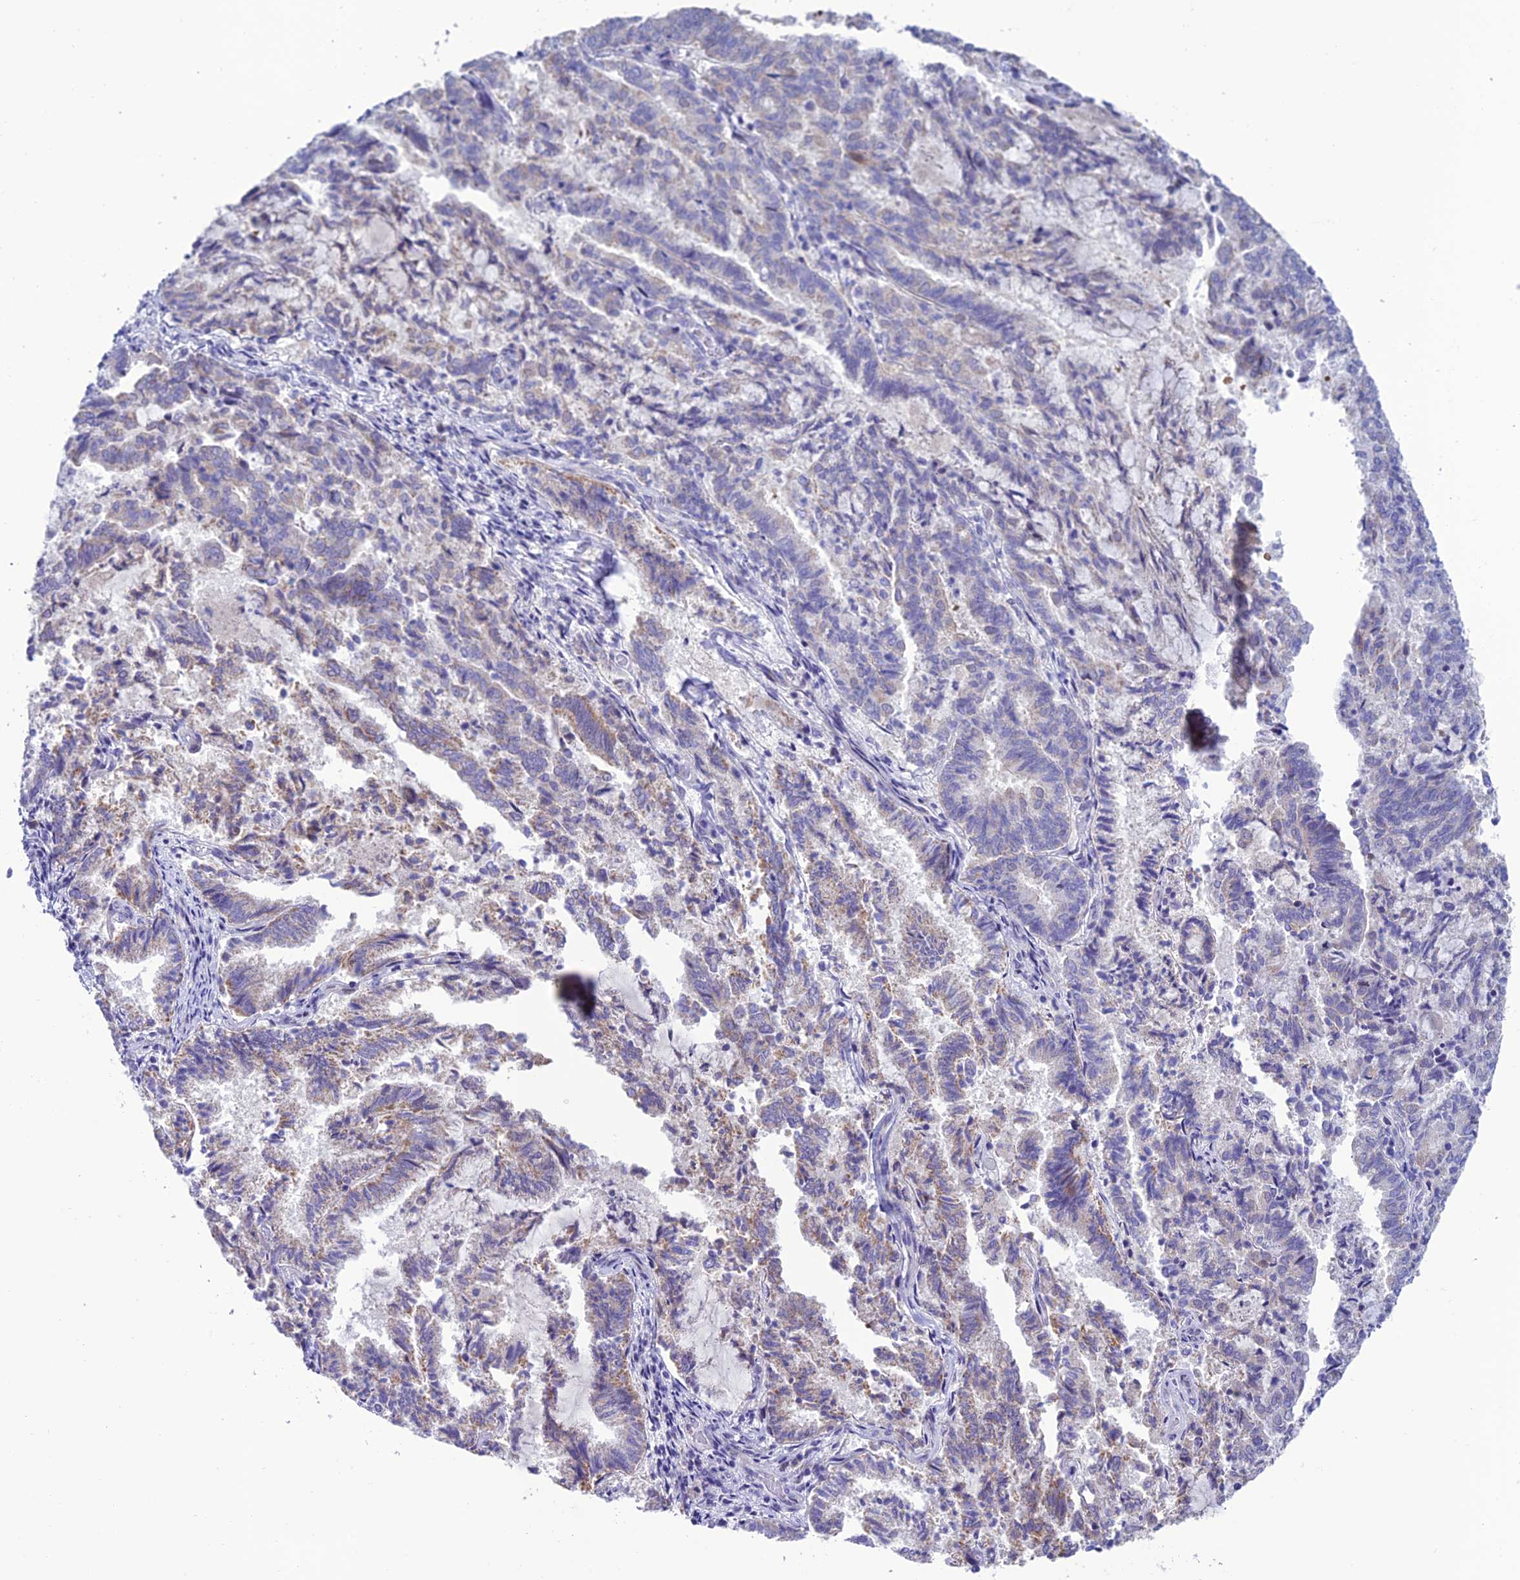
{"staining": {"intensity": "weak", "quantity": "<25%", "location": "cytoplasmic/membranous"}, "tissue": "endometrial cancer", "cell_type": "Tumor cells", "image_type": "cancer", "snomed": [{"axis": "morphology", "description": "Adenocarcinoma, NOS"}, {"axis": "topography", "description": "Endometrium"}], "caption": "An immunohistochemistry micrograph of endometrial adenocarcinoma is shown. There is no staining in tumor cells of endometrial adenocarcinoma. (Immunohistochemistry, brightfield microscopy, high magnification).", "gene": "SLC10A1", "patient": {"sex": "female", "age": 80}}